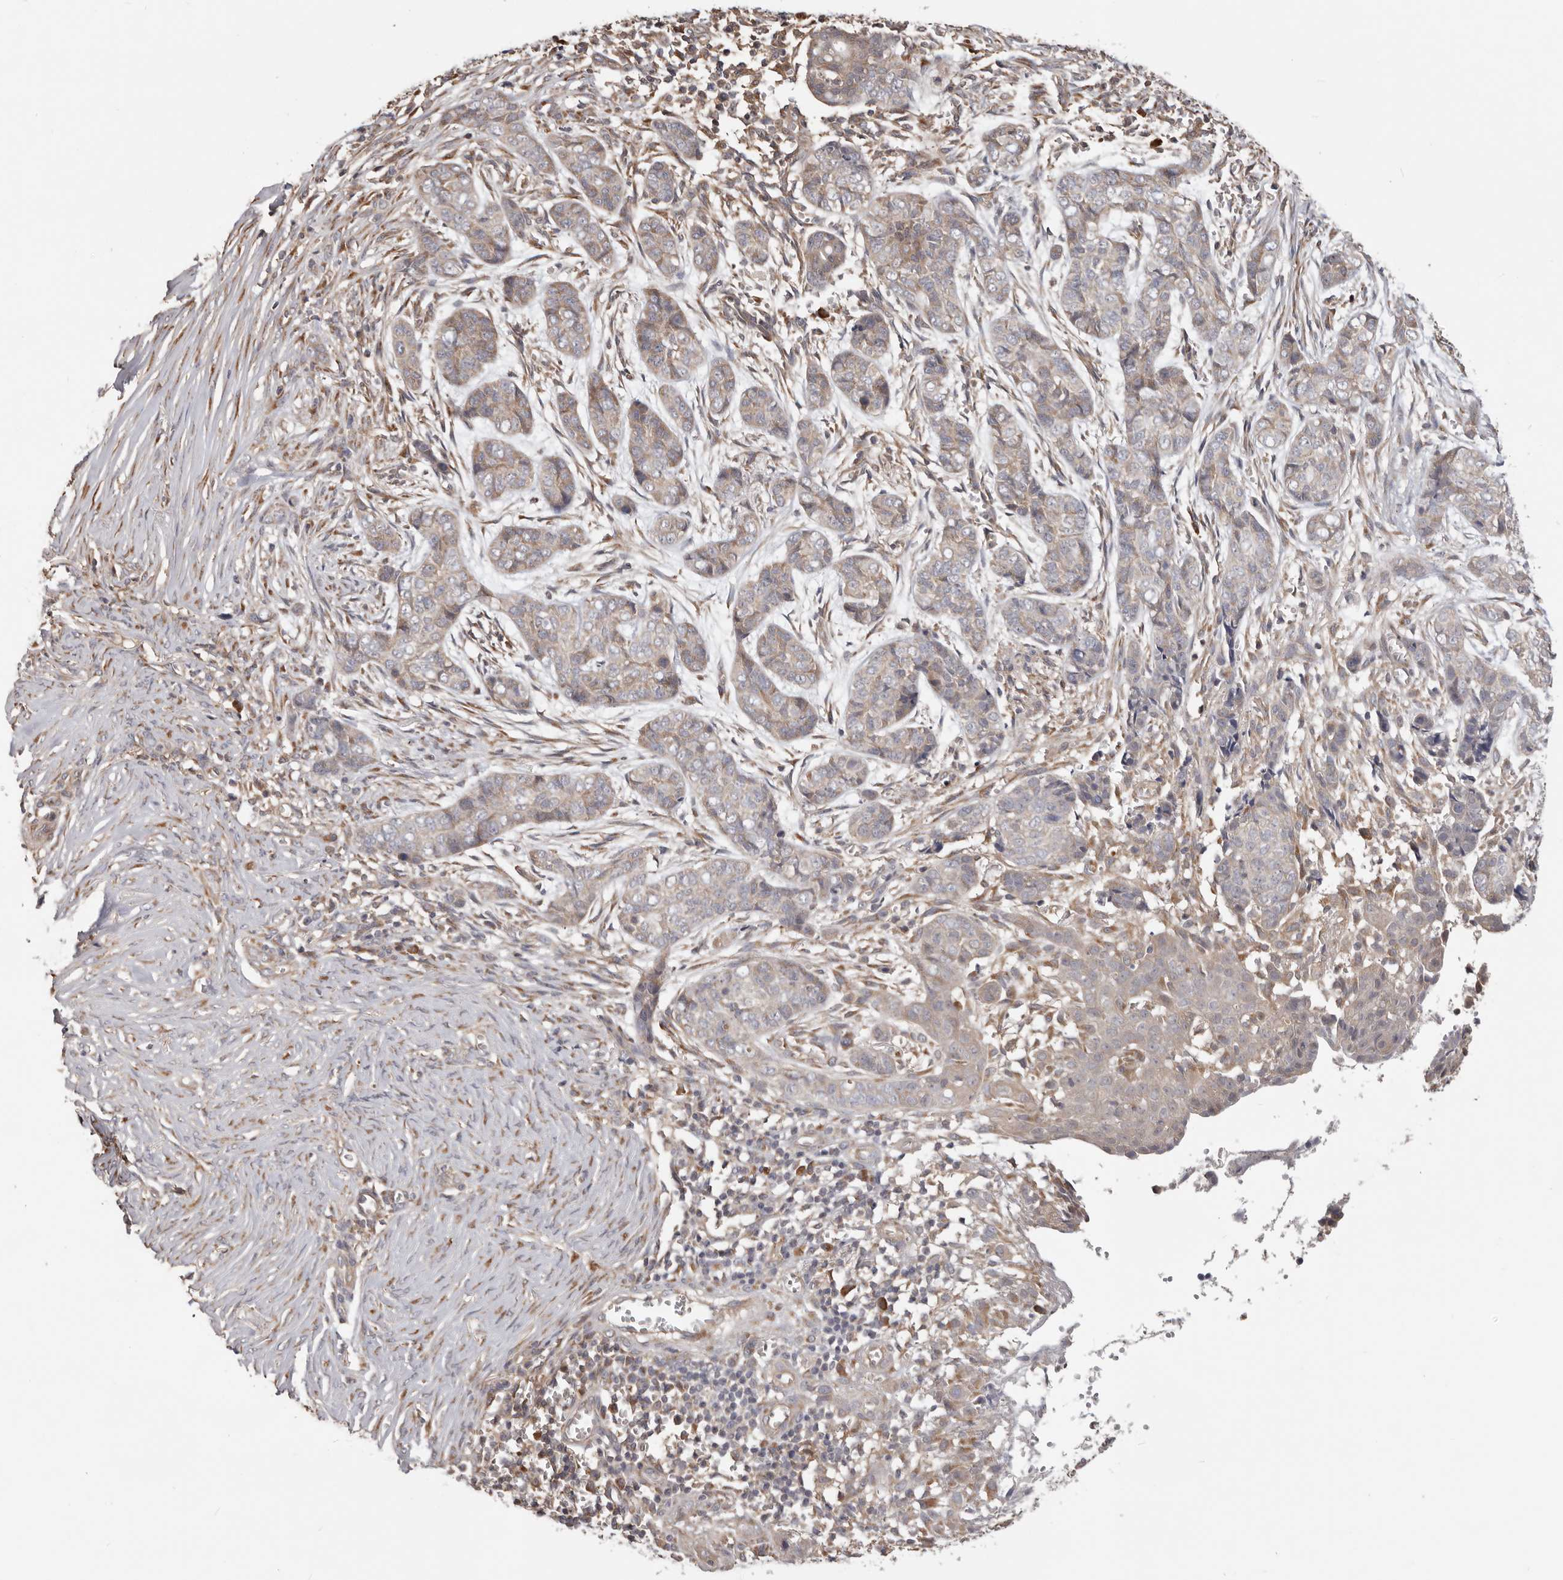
{"staining": {"intensity": "moderate", "quantity": "25%-75%", "location": "cytoplasmic/membranous"}, "tissue": "skin cancer", "cell_type": "Tumor cells", "image_type": "cancer", "snomed": [{"axis": "morphology", "description": "Basal cell carcinoma"}, {"axis": "topography", "description": "Skin"}], "caption": "Moderate cytoplasmic/membranous positivity is present in approximately 25%-75% of tumor cells in skin cancer (basal cell carcinoma).", "gene": "LRP6", "patient": {"sex": "female", "age": 64}}